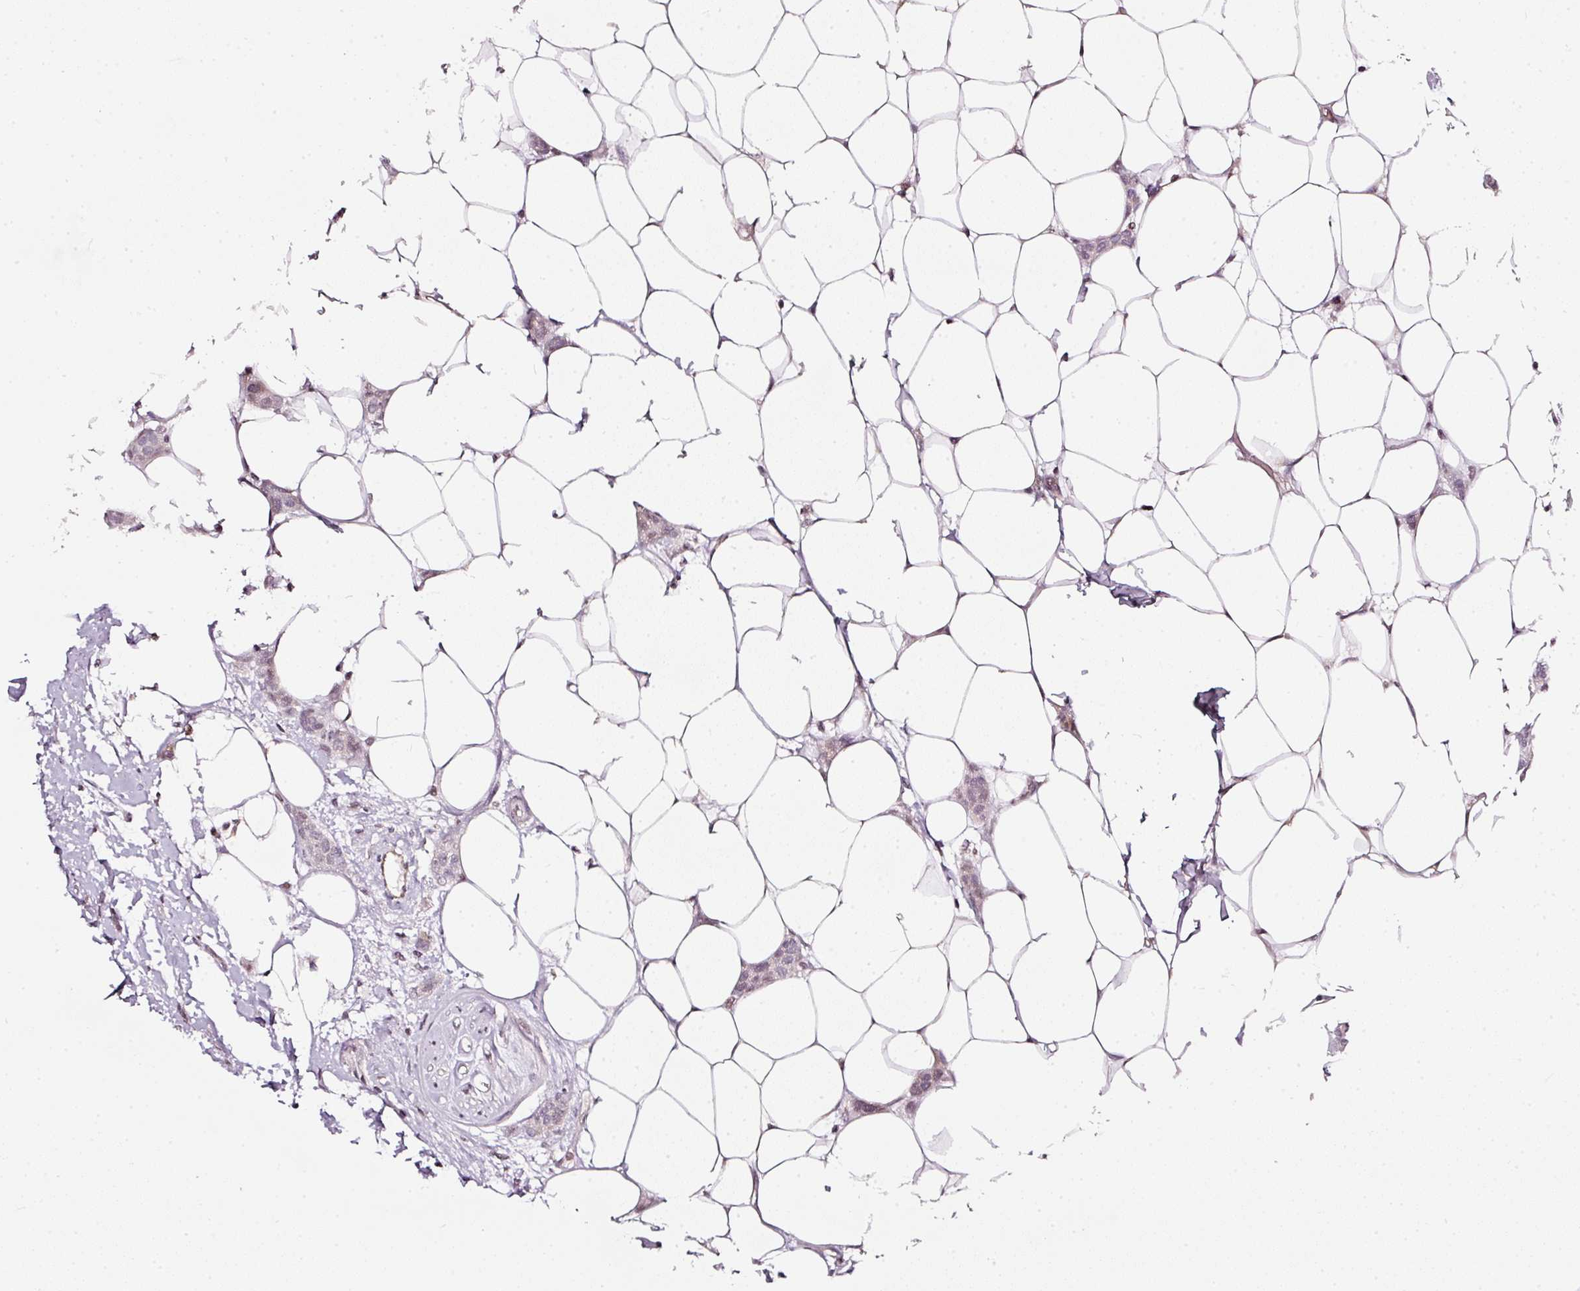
{"staining": {"intensity": "weak", "quantity": "25%-75%", "location": "nuclear"}, "tissue": "breast cancer", "cell_type": "Tumor cells", "image_type": "cancer", "snomed": [{"axis": "morphology", "description": "Duct carcinoma"}, {"axis": "topography", "description": "Breast"}], "caption": "There is low levels of weak nuclear staining in tumor cells of breast infiltrating ductal carcinoma, as demonstrated by immunohistochemical staining (brown color).", "gene": "NRDE2", "patient": {"sex": "female", "age": 72}}